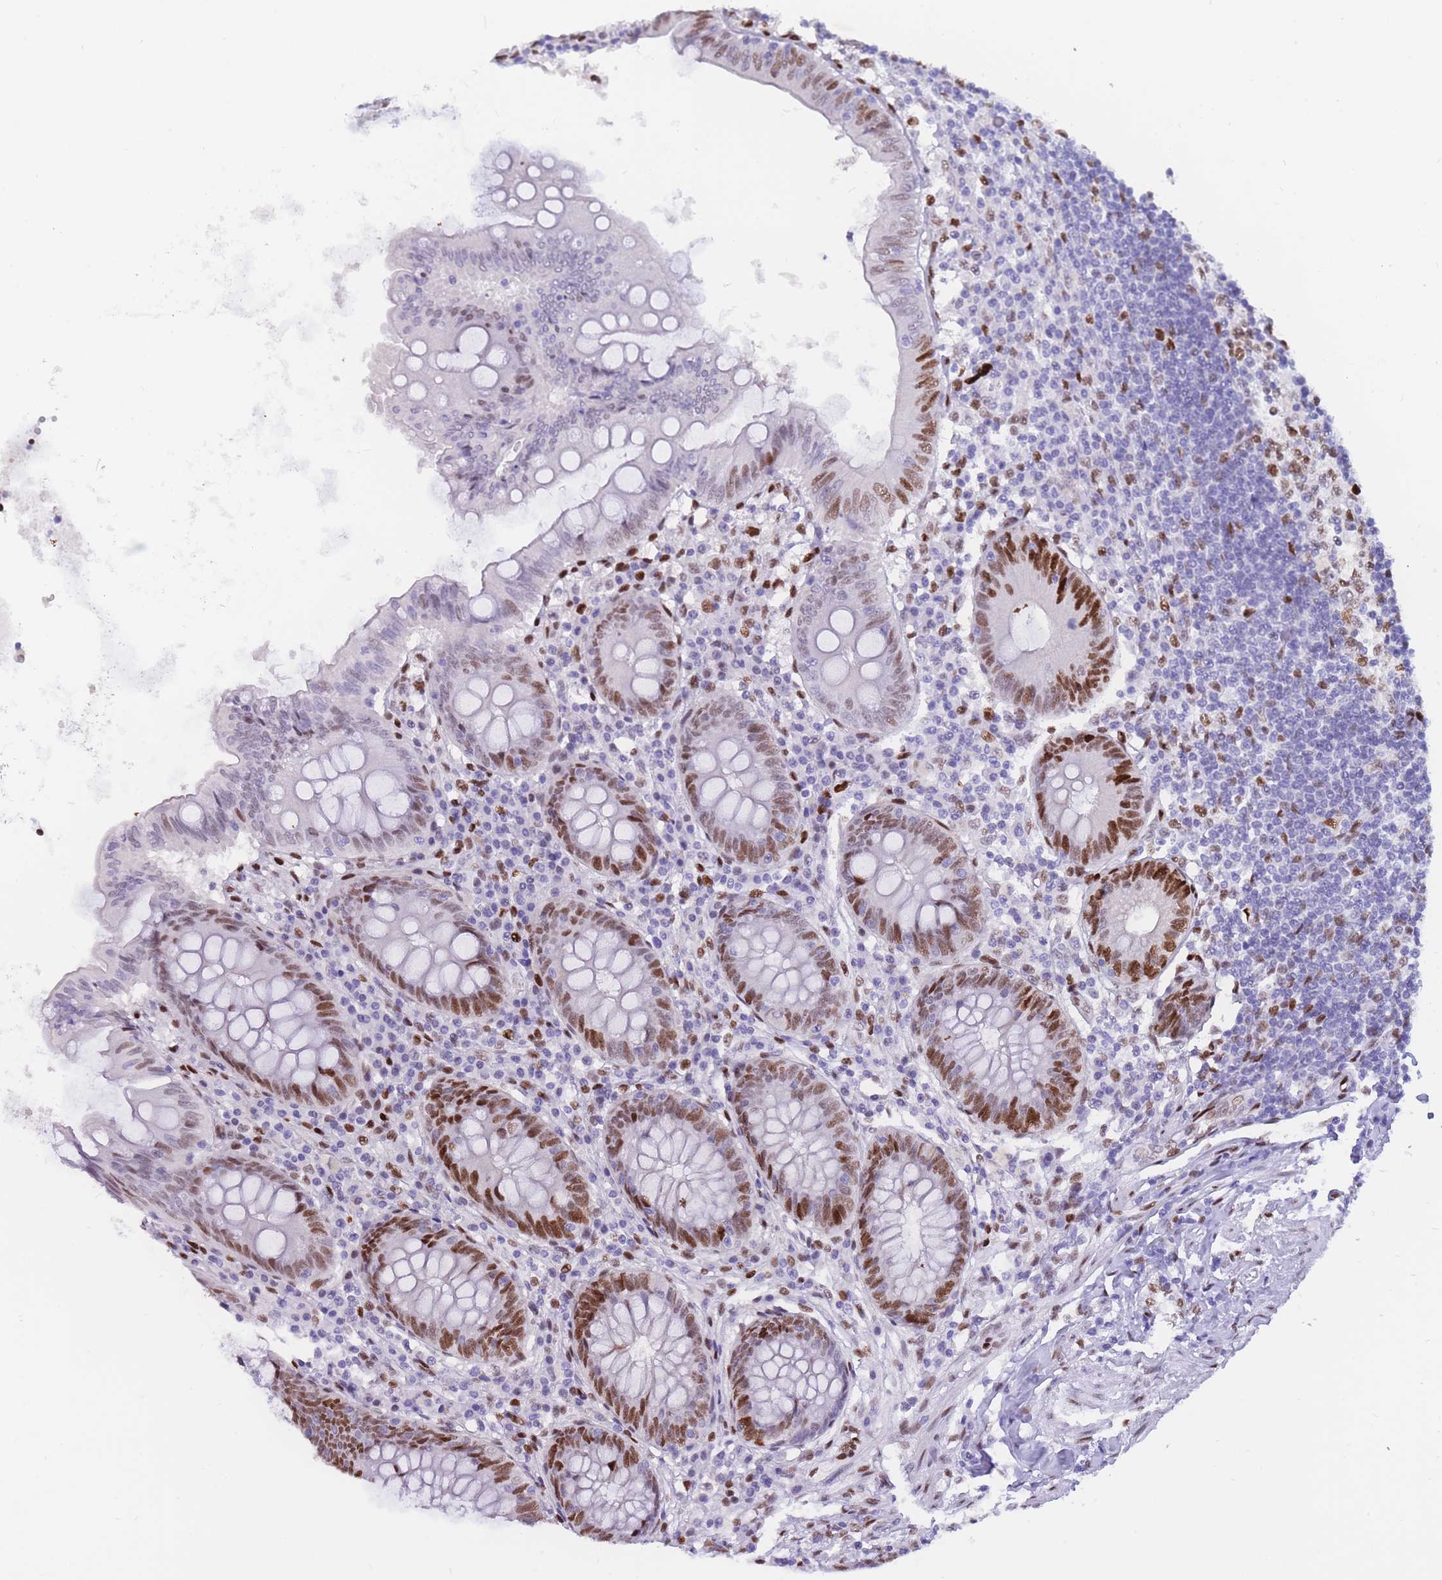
{"staining": {"intensity": "strong", "quantity": "25%-75%", "location": "nuclear"}, "tissue": "appendix", "cell_type": "Glandular cells", "image_type": "normal", "snomed": [{"axis": "morphology", "description": "Normal tissue, NOS"}, {"axis": "topography", "description": "Appendix"}], "caption": "Glandular cells display high levels of strong nuclear positivity in approximately 25%-75% of cells in unremarkable appendix.", "gene": "NASP", "patient": {"sex": "female", "age": 54}}